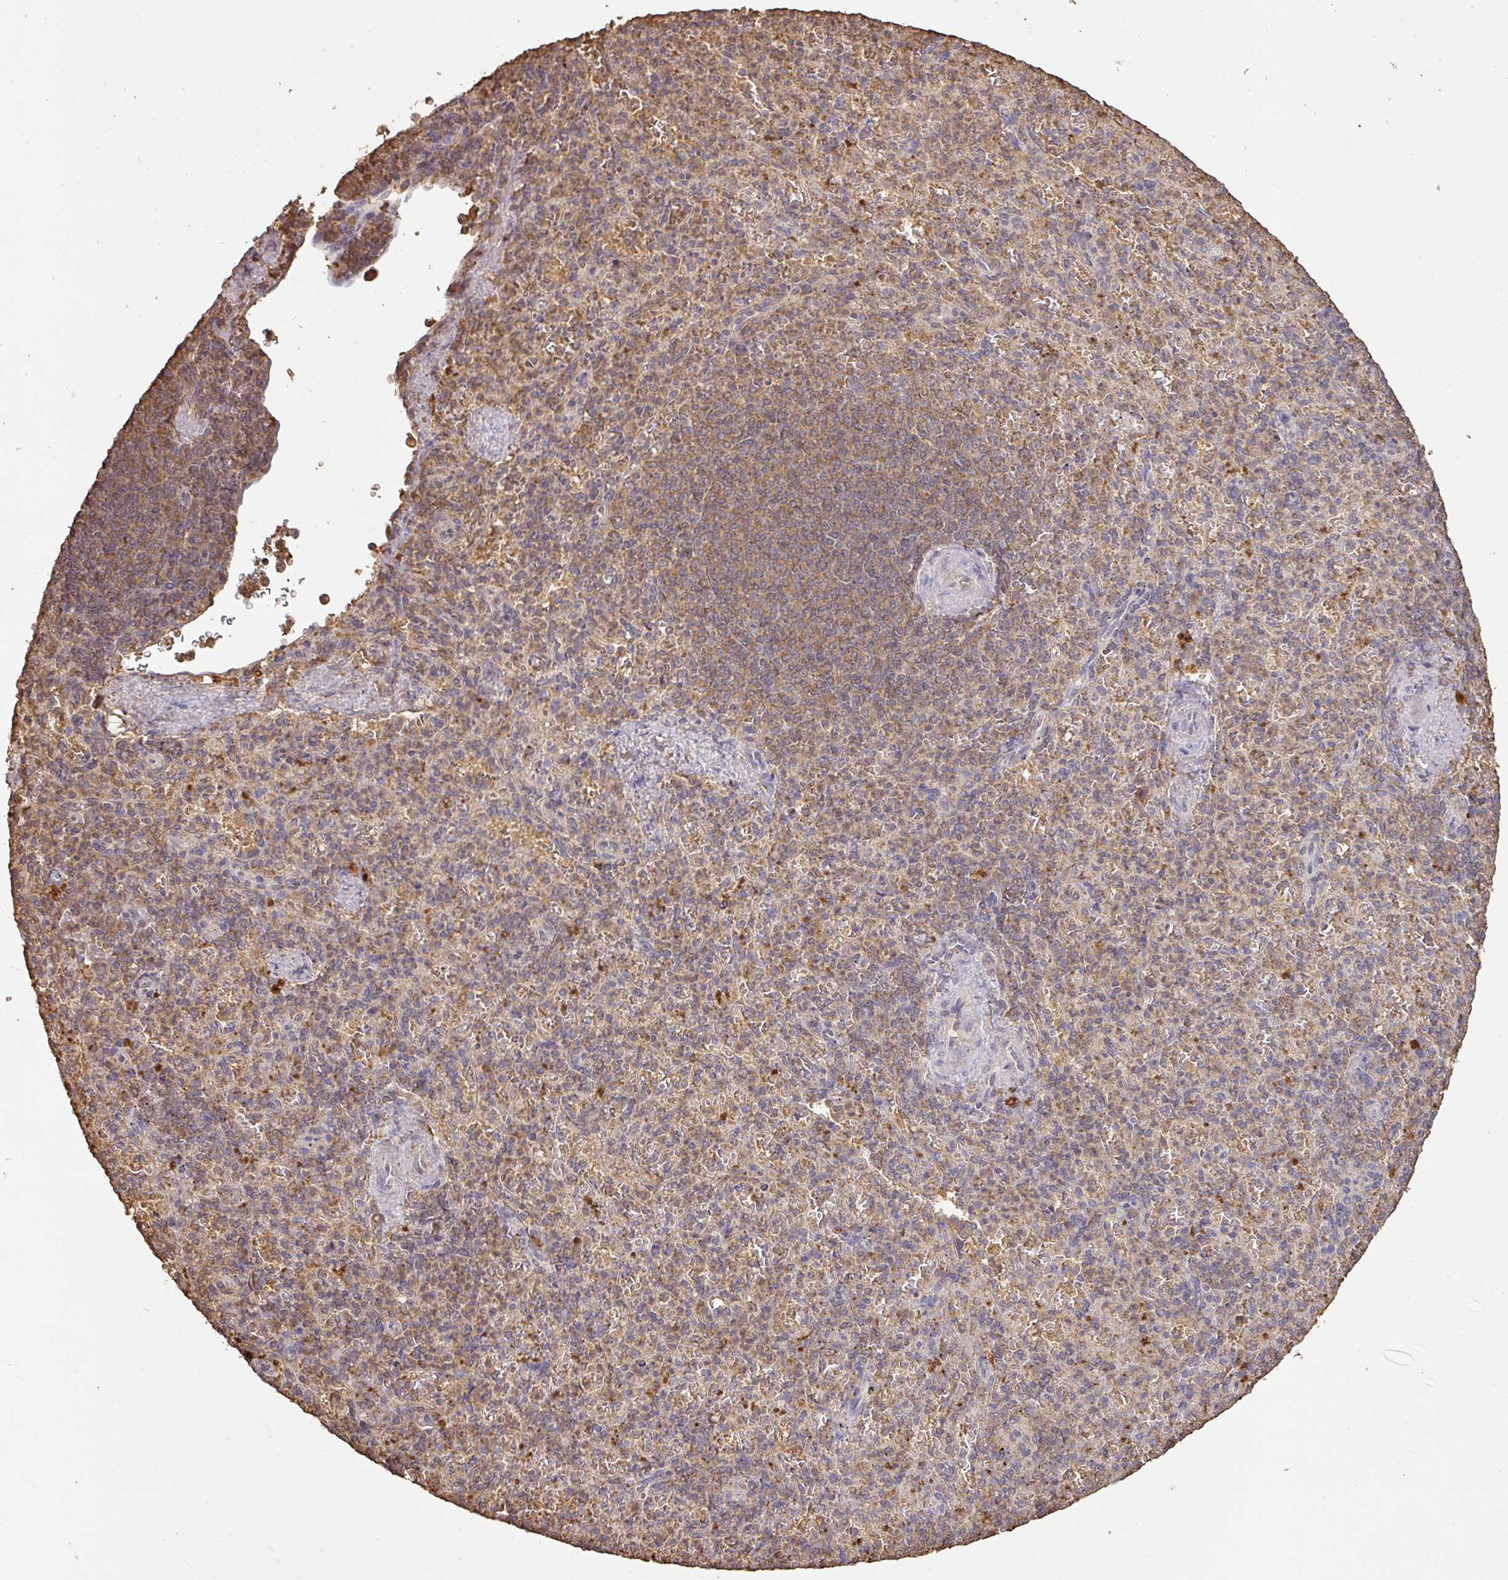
{"staining": {"intensity": "weak", "quantity": "25%-75%", "location": "cytoplasmic/membranous"}, "tissue": "spleen", "cell_type": "Cells in red pulp", "image_type": "normal", "snomed": [{"axis": "morphology", "description": "Normal tissue, NOS"}, {"axis": "topography", "description": "Spleen"}], "caption": "Spleen stained with IHC demonstrates weak cytoplasmic/membranous positivity in about 25%-75% of cells in red pulp. (IHC, brightfield microscopy, high magnification).", "gene": "ATAT1", "patient": {"sex": "female", "age": 74}}